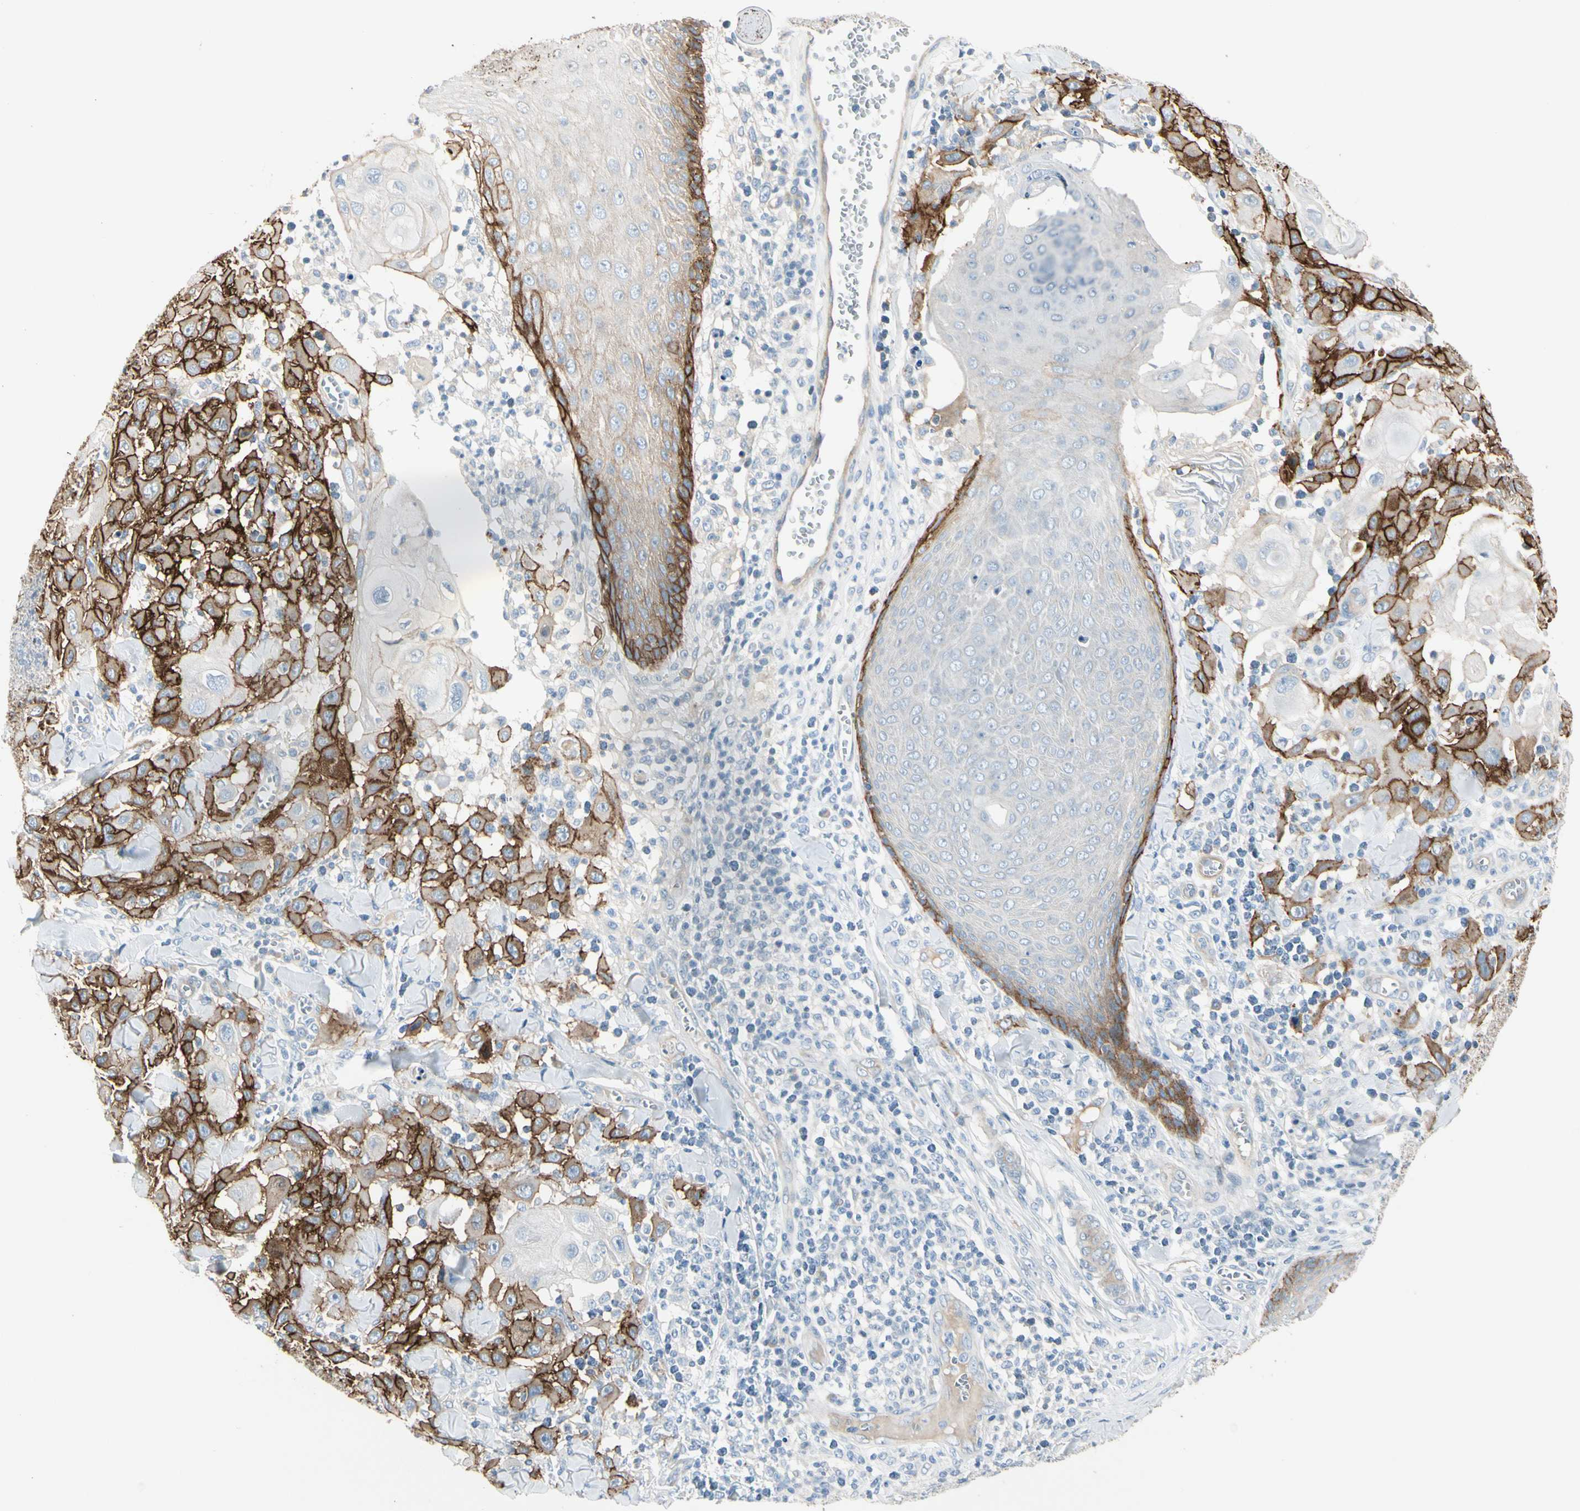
{"staining": {"intensity": "strong", "quantity": ">75%", "location": "cytoplasmic/membranous"}, "tissue": "skin cancer", "cell_type": "Tumor cells", "image_type": "cancer", "snomed": [{"axis": "morphology", "description": "Squamous cell carcinoma, NOS"}, {"axis": "topography", "description": "Skin"}], "caption": "Strong cytoplasmic/membranous expression is seen in about >75% of tumor cells in skin cancer (squamous cell carcinoma). (IHC, brightfield microscopy, high magnification).", "gene": "ITGA3", "patient": {"sex": "male", "age": 24}}